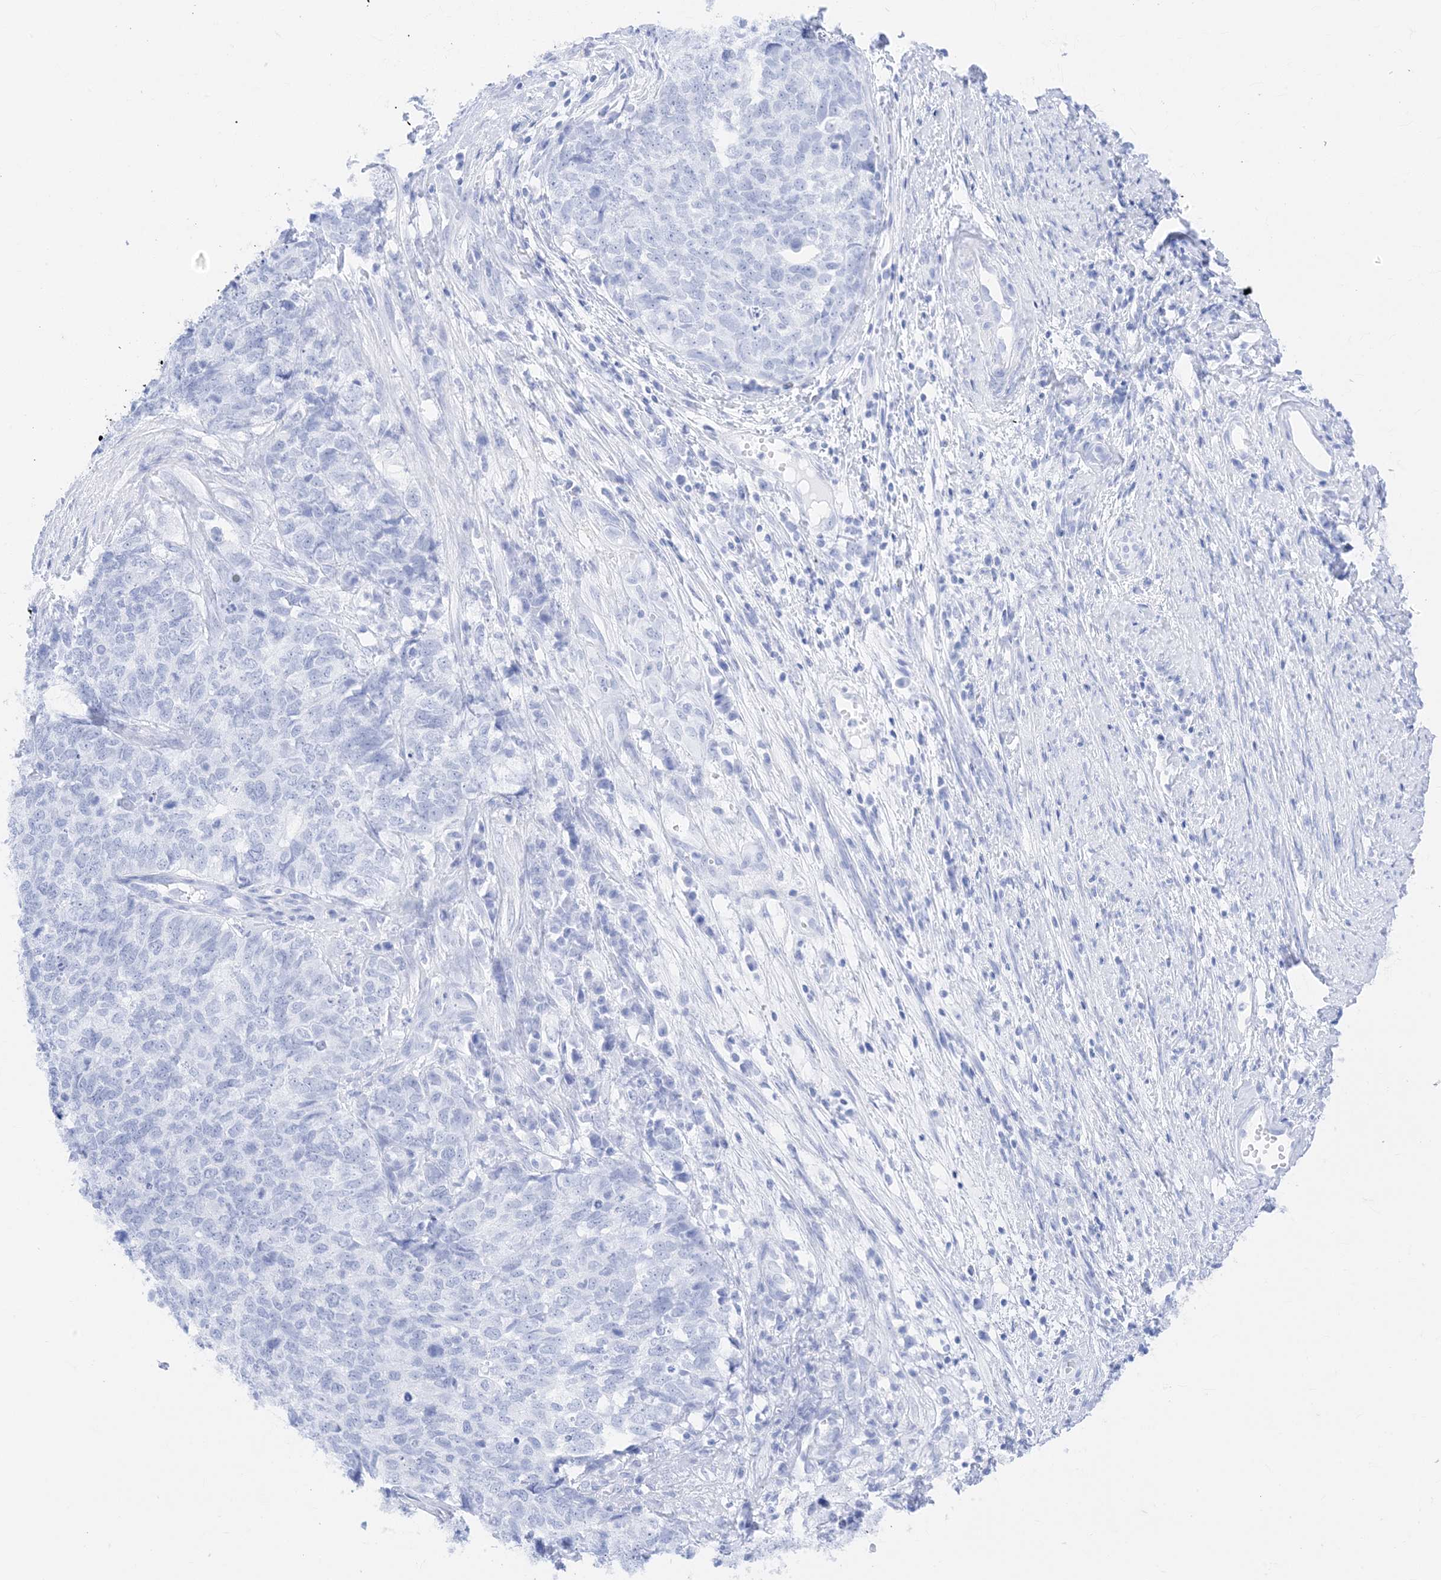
{"staining": {"intensity": "negative", "quantity": "none", "location": "none"}, "tissue": "cervical cancer", "cell_type": "Tumor cells", "image_type": "cancer", "snomed": [{"axis": "morphology", "description": "Squamous cell carcinoma, NOS"}, {"axis": "topography", "description": "Cervix"}], "caption": "Human cervical cancer (squamous cell carcinoma) stained for a protein using immunohistochemistry shows no positivity in tumor cells.", "gene": "MUC17", "patient": {"sex": "female", "age": 63}}